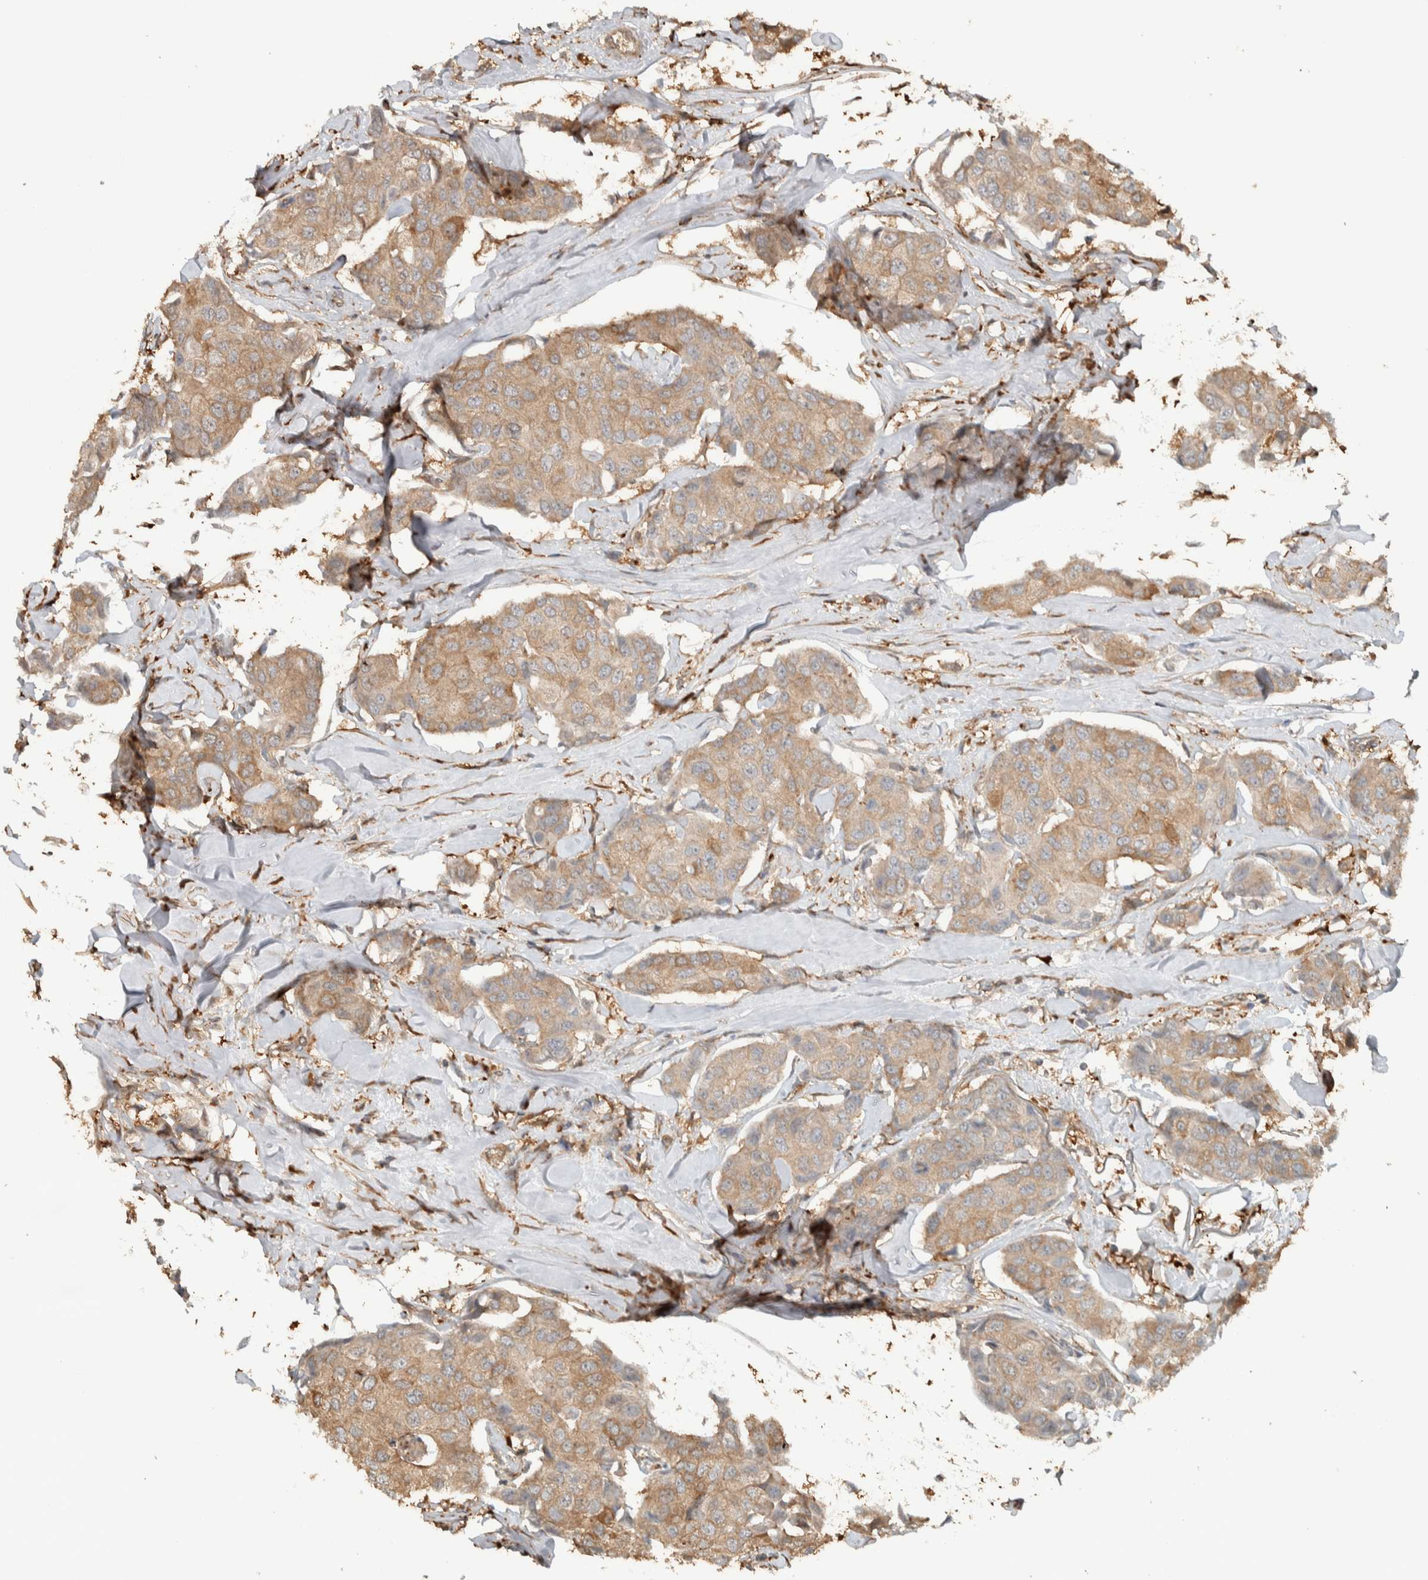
{"staining": {"intensity": "weak", "quantity": ">75%", "location": "cytoplasmic/membranous"}, "tissue": "breast cancer", "cell_type": "Tumor cells", "image_type": "cancer", "snomed": [{"axis": "morphology", "description": "Duct carcinoma"}, {"axis": "topography", "description": "Breast"}], "caption": "Weak cytoplasmic/membranous staining for a protein is identified in approximately >75% of tumor cells of breast cancer (invasive ductal carcinoma) using immunohistochemistry.", "gene": "CNTROB", "patient": {"sex": "female", "age": 80}}